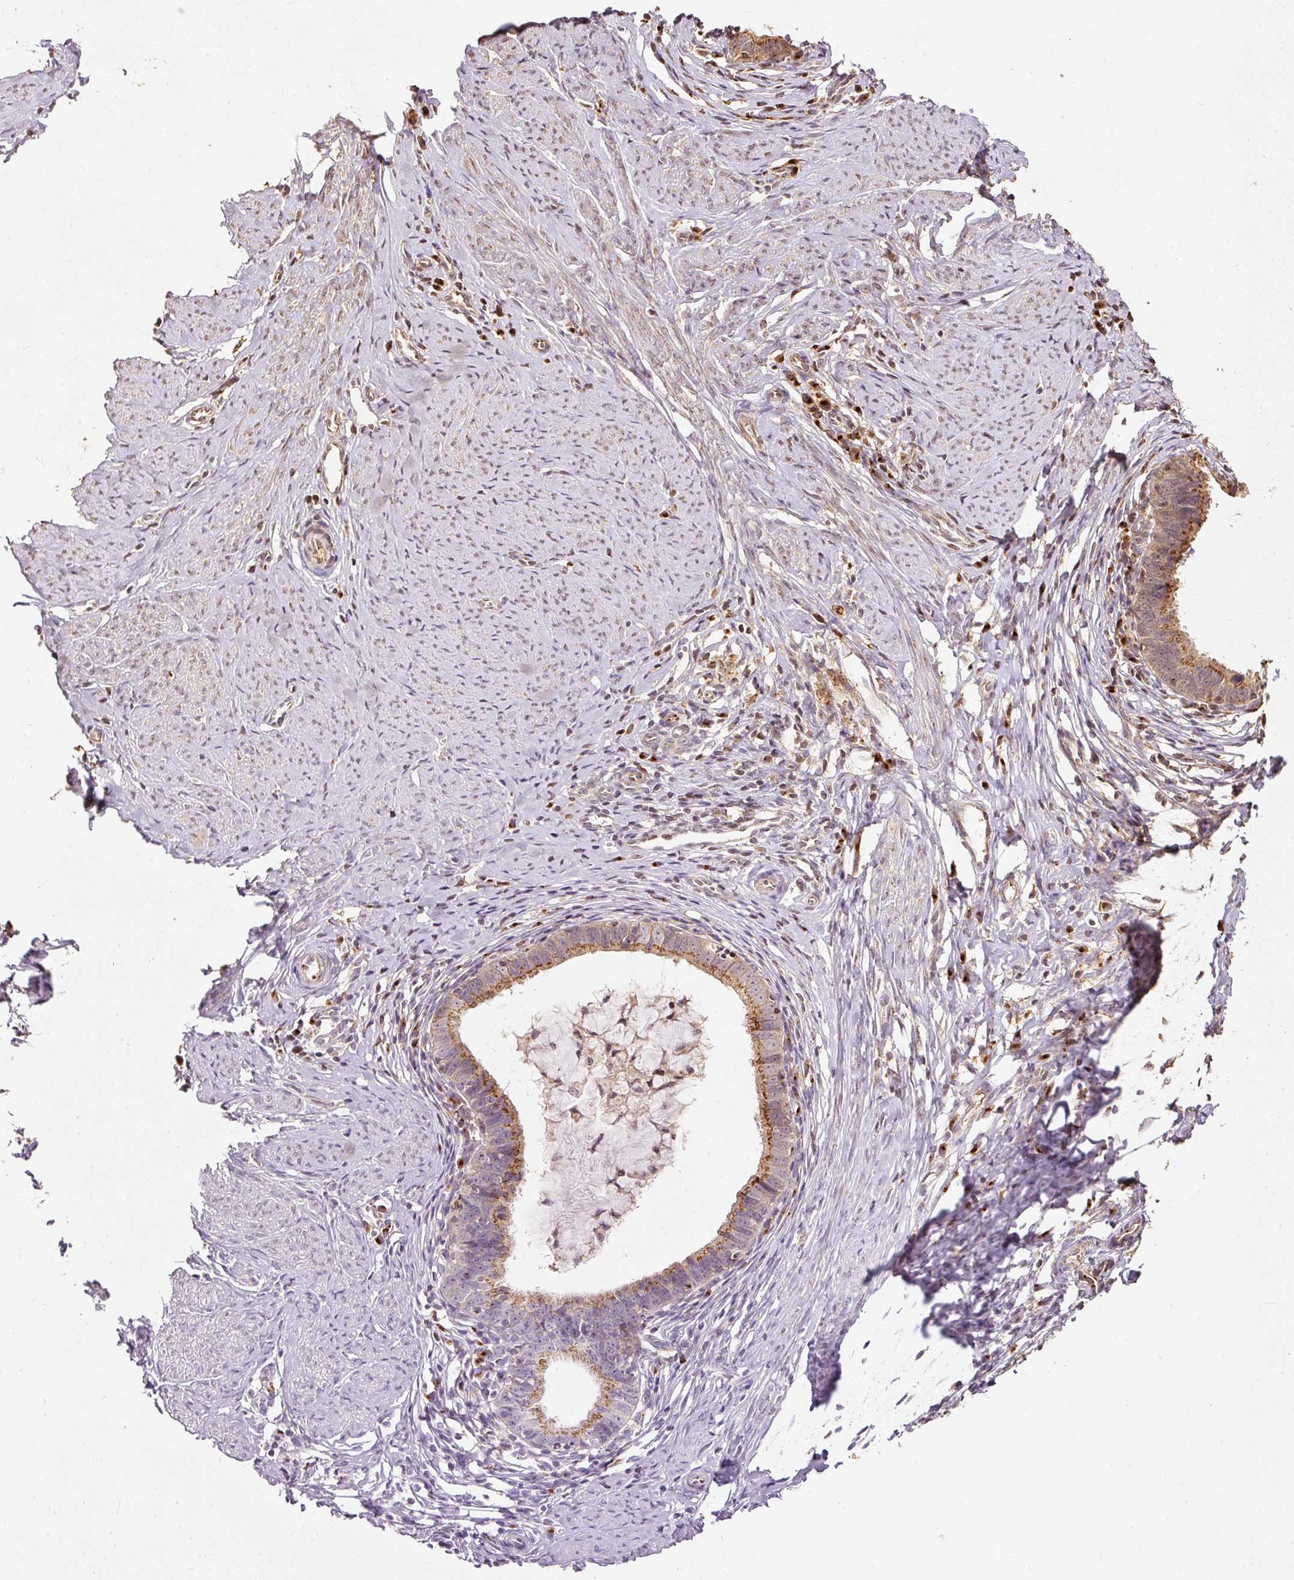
{"staining": {"intensity": "moderate", "quantity": ">75%", "location": "cytoplasmic/membranous"}, "tissue": "cervical cancer", "cell_type": "Tumor cells", "image_type": "cancer", "snomed": [{"axis": "morphology", "description": "Adenocarcinoma, NOS"}, {"axis": "topography", "description": "Cervix"}], "caption": "Cervical adenocarcinoma stained with DAB IHC demonstrates medium levels of moderate cytoplasmic/membranous staining in approximately >75% of tumor cells.", "gene": "FUT8", "patient": {"sex": "female", "age": 36}}